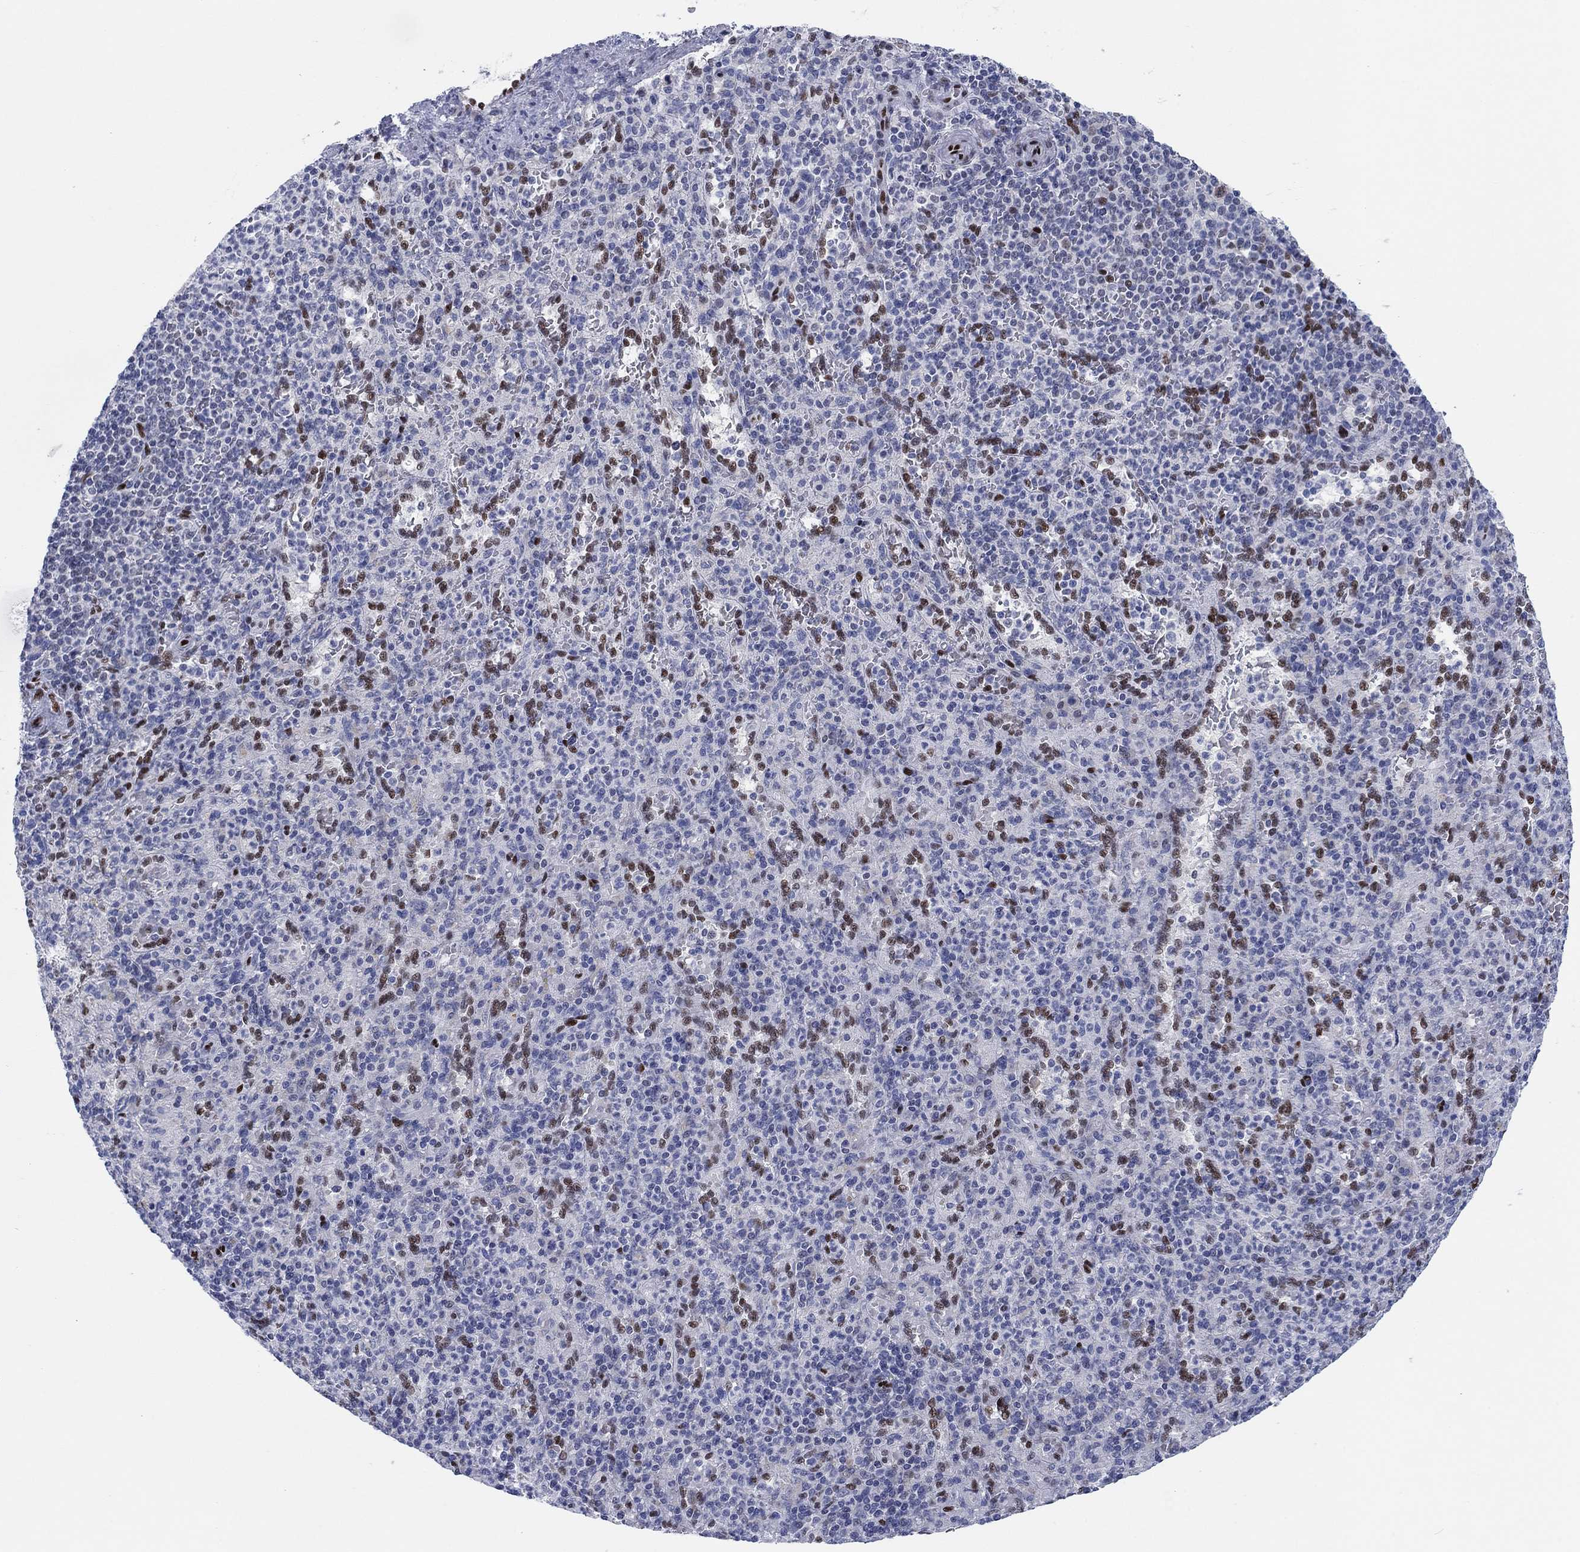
{"staining": {"intensity": "moderate", "quantity": "<25%", "location": "nuclear"}, "tissue": "spleen", "cell_type": "Cells in red pulp", "image_type": "normal", "snomed": [{"axis": "morphology", "description": "Normal tissue, NOS"}, {"axis": "topography", "description": "Spleen"}], "caption": "High-power microscopy captured an IHC photomicrograph of normal spleen, revealing moderate nuclear expression in approximately <25% of cells in red pulp.", "gene": "ZEB1", "patient": {"sex": "female", "age": 74}}